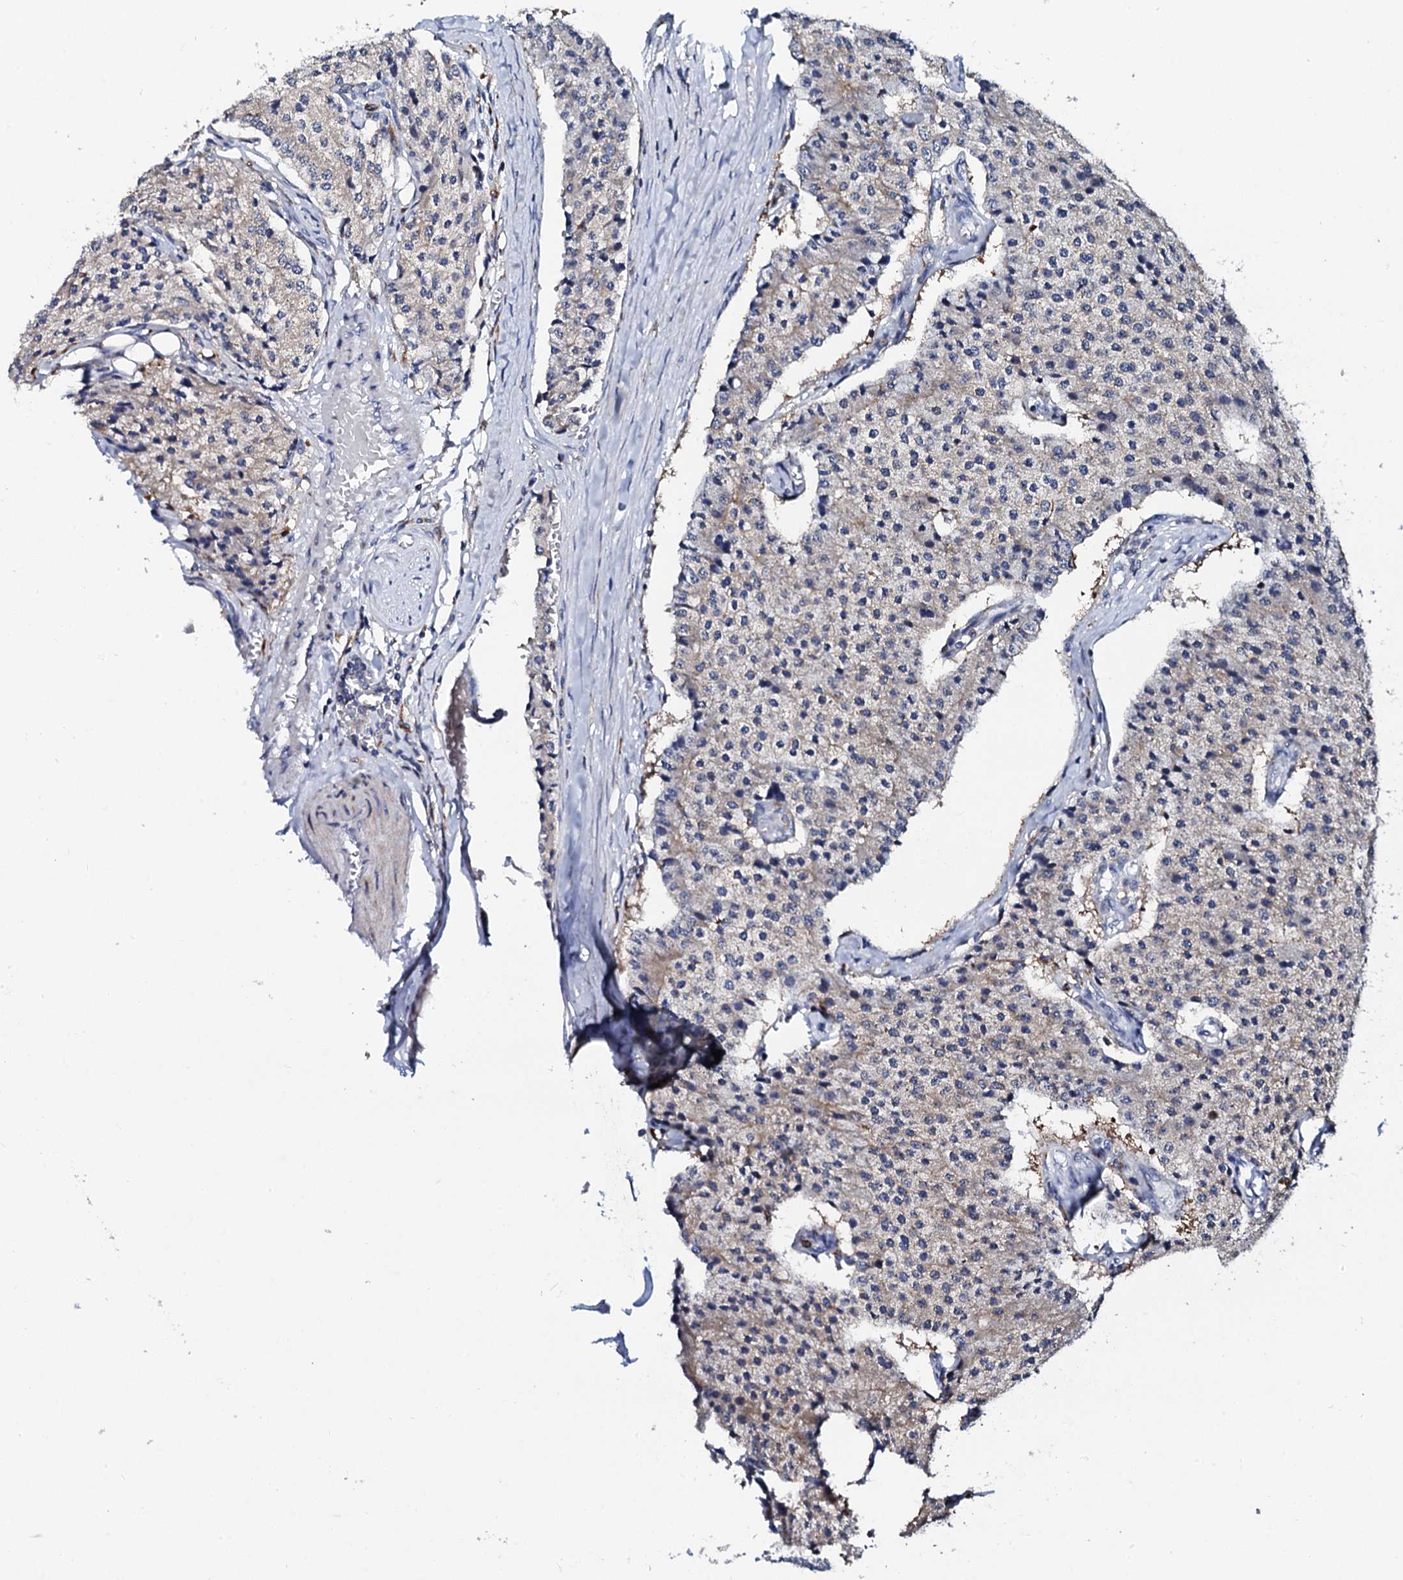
{"staining": {"intensity": "weak", "quantity": "<25%", "location": "cytoplasmic/membranous"}, "tissue": "carcinoid", "cell_type": "Tumor cells", "image_type": "cancer", "snomed": [{"axis": "morphology", "description": "Carcinoid, malignant, NOS"}, {"axis": "topography", "description": "Colon"}], "caption": "Micrograph shows no significant protein expression in tumor cells of carcinoid. Nuclei are stained in blue.", "gene": "TCIRG1", "patient": {"sex": "female", "age": 52}}